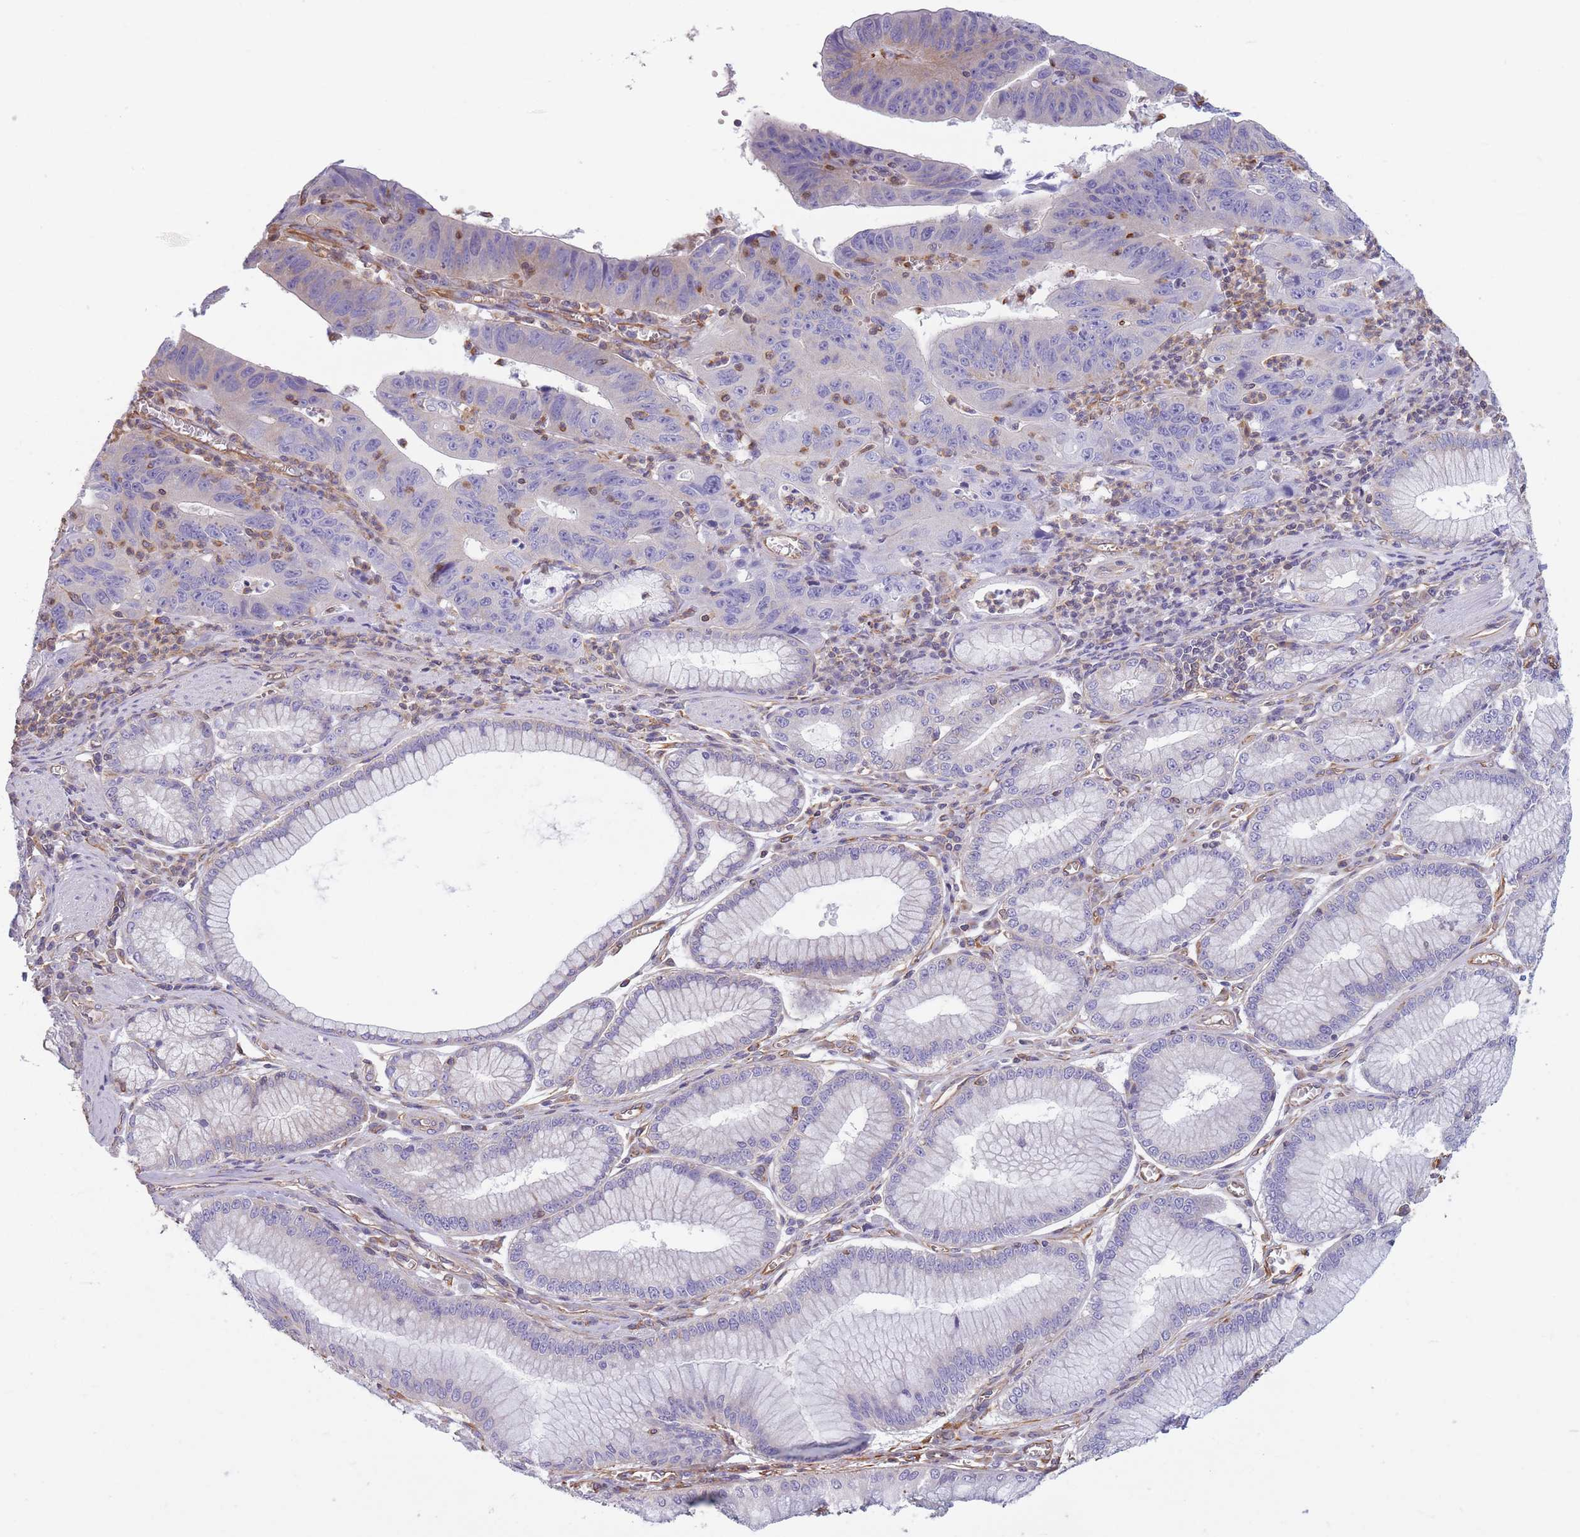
{"staining": {"intensity": "negative", "quantity": "none", "location": "none"}, "tissue": "stomach cancer", "cell_type": "Tumor cells", "image_type": "cancer", "snomed": [{"axis": "morphology", "description": "Adenocarcinoma, NOS"}, {"axis": "topography", "description": "Stomach"}], "caption": "The IHC image has no significant staining in tumor cells of stomach cancer tissue.", "gene": "ADD1", "patient": {"sex": "male", "age": 59}}